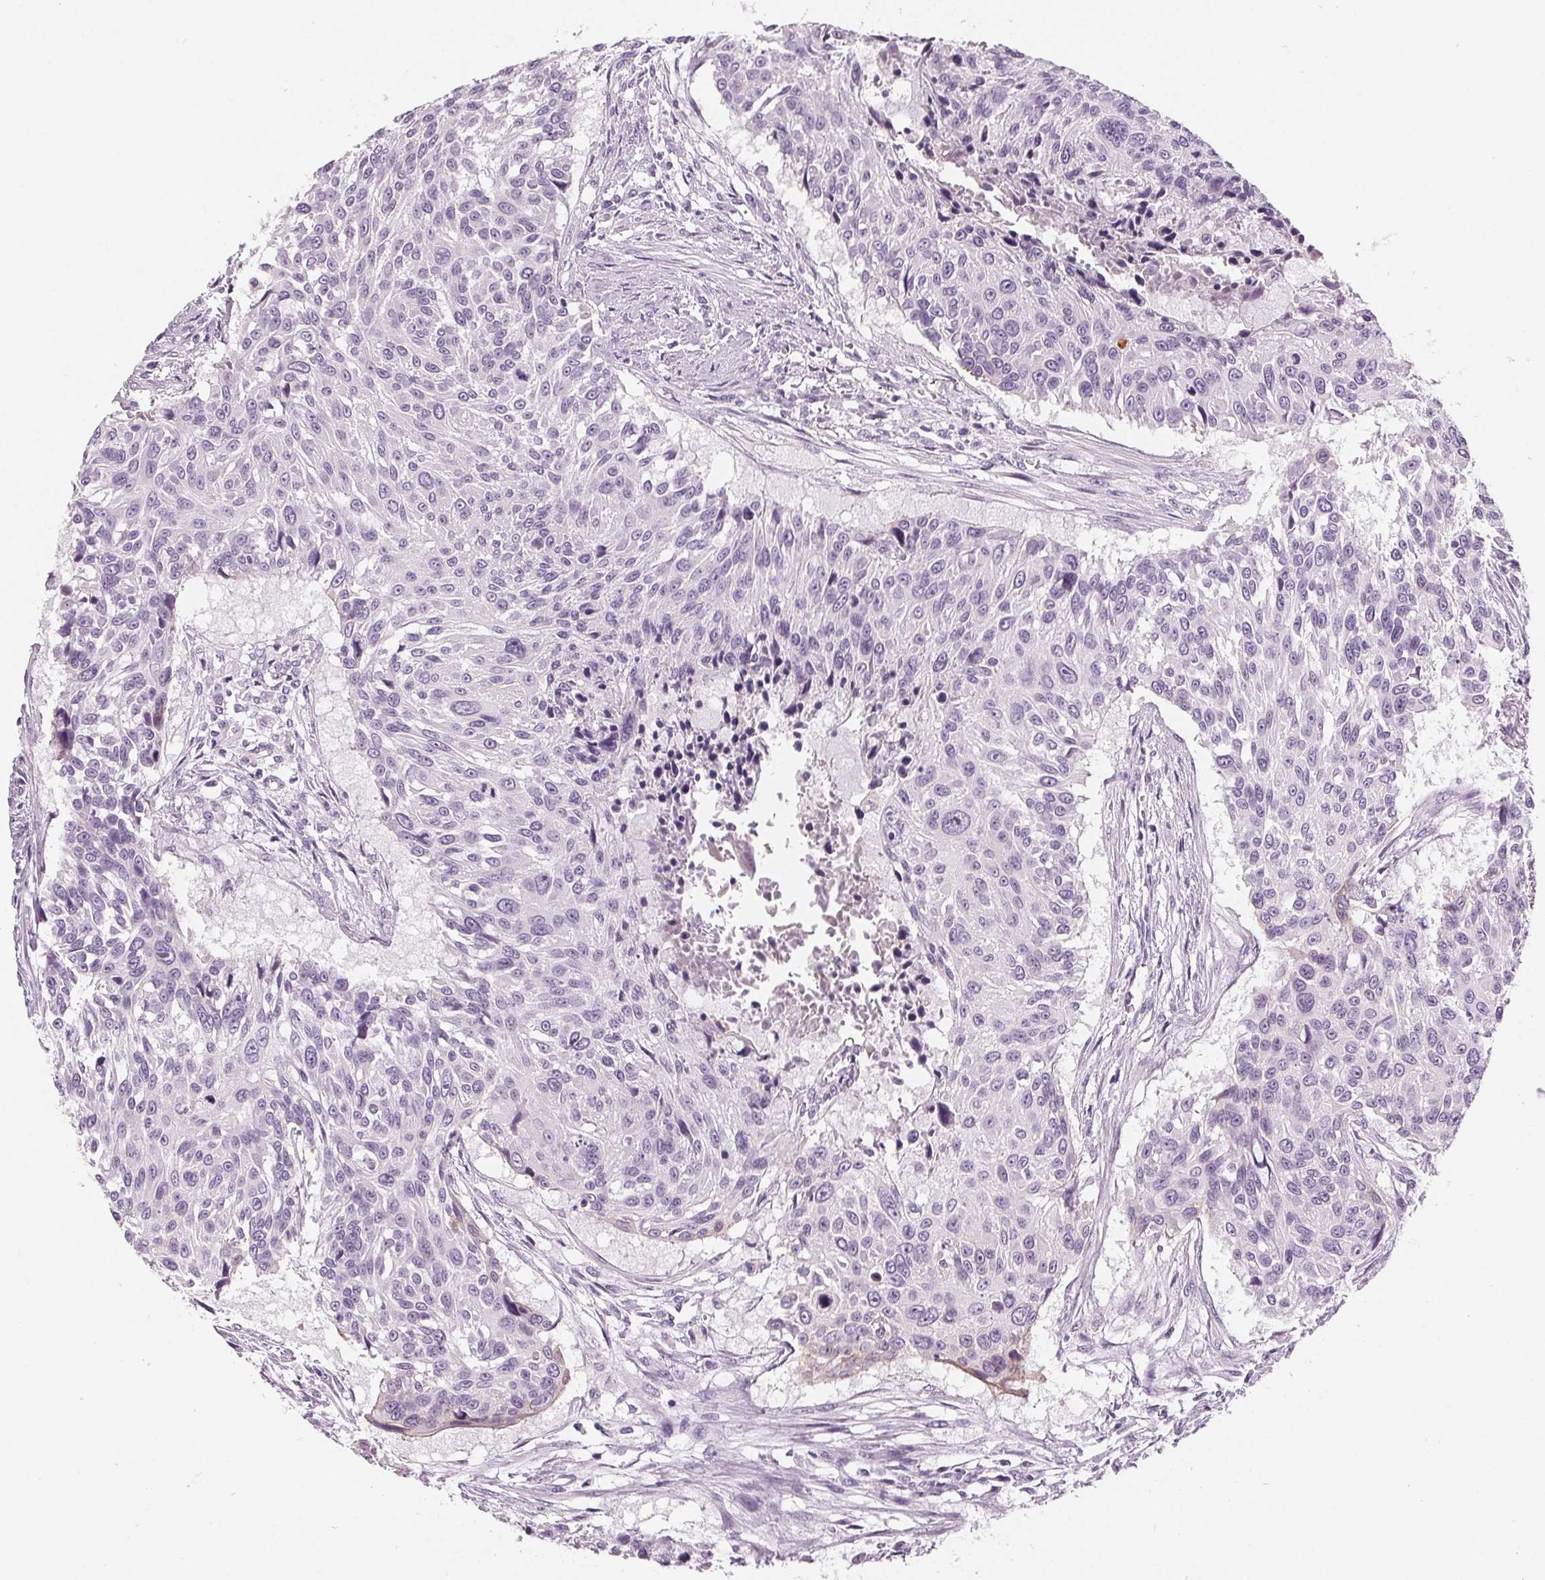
{"staining": {"intensity": "negative", "quantity": "none", "location": "none"}, "tissue": "urothelial cancer", "cell_type": "Tumor cells", "image_type": "cancer", "snomed": [{"axis": "morphology", "description": "Urothelial carcinoma, NOS"}, {"axis": "topography", "description": "Urinary bladder"}], "caption": "Protein analysis of transitional cell carcinoma shows no significant expression in tumor cells.", "gene": "MISP", "patient": {"sex": "male", "age": 55}}